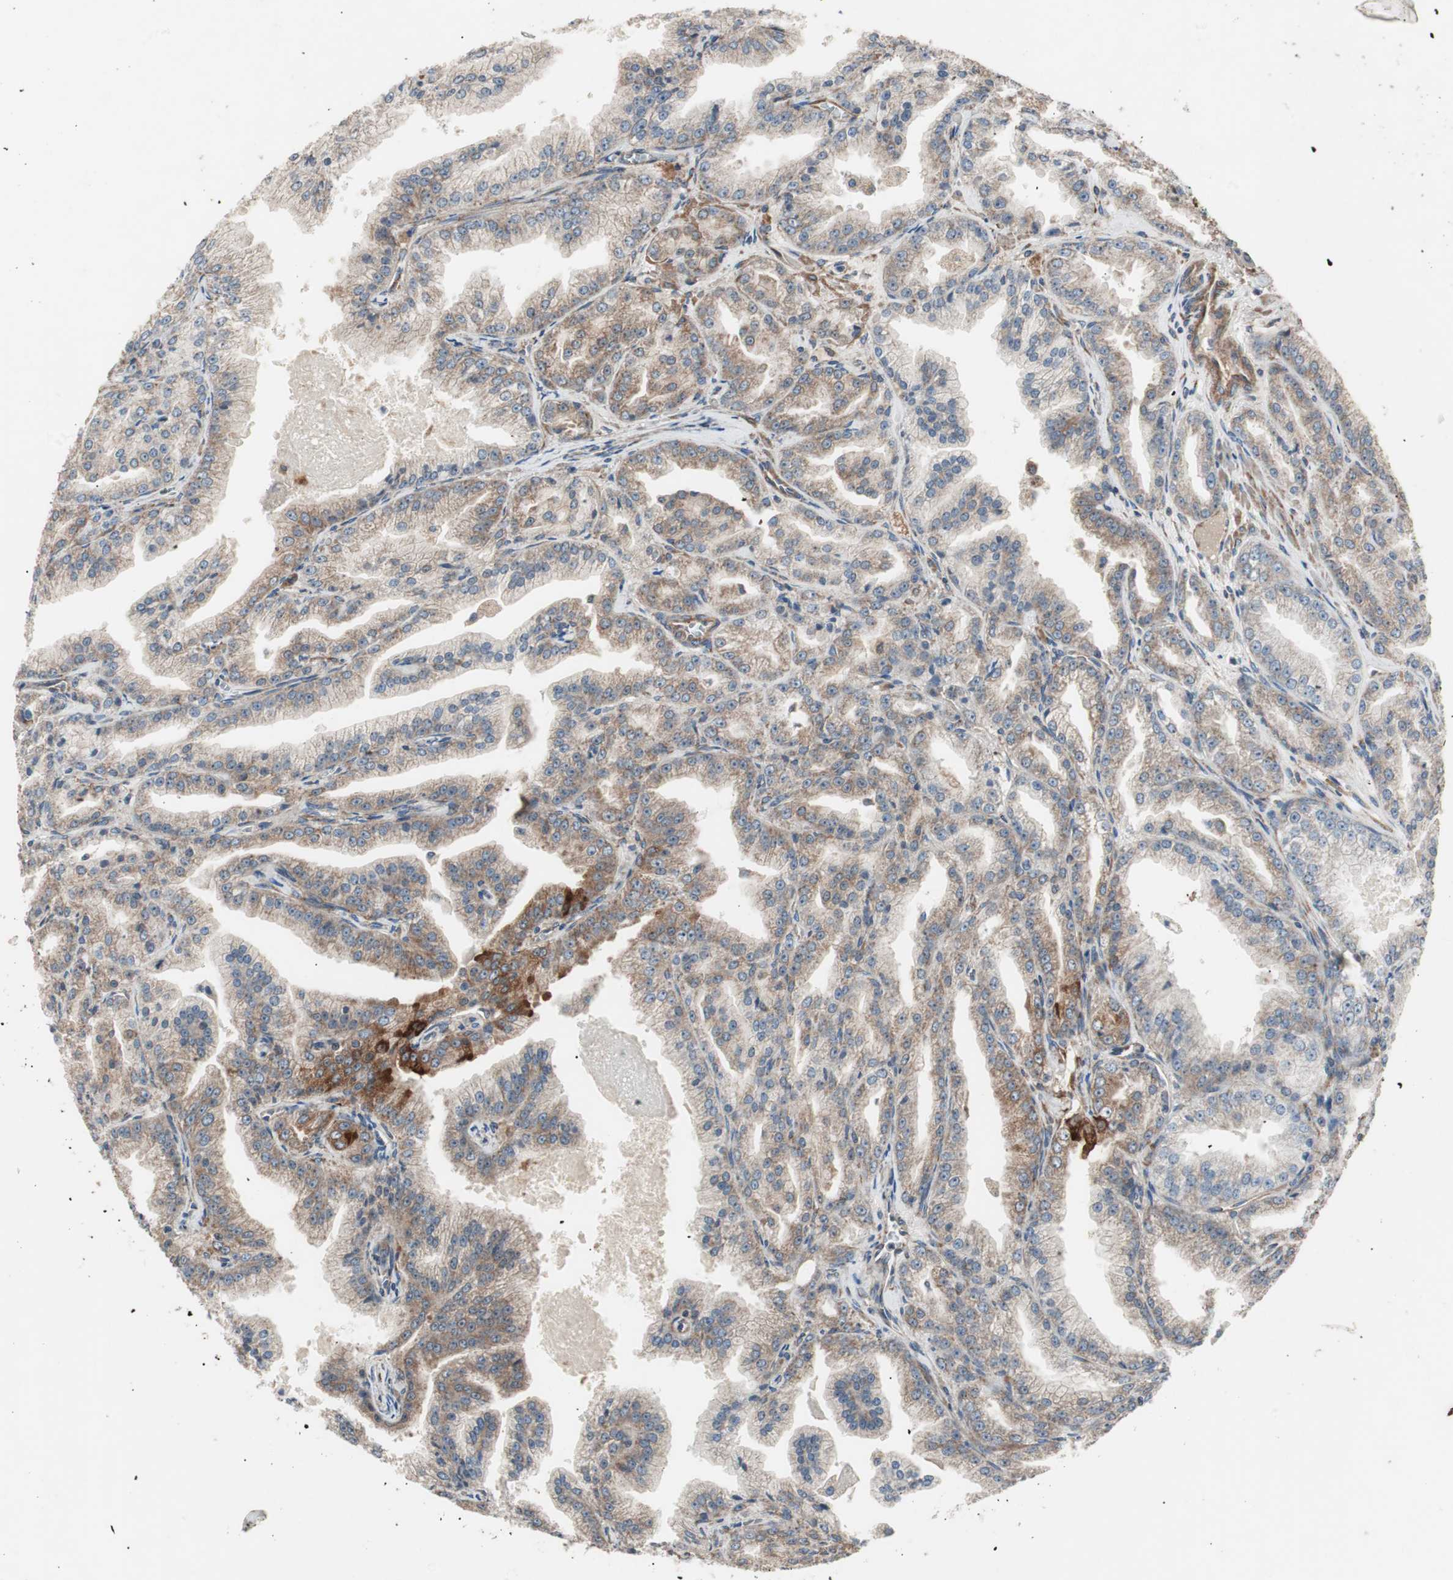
{"staining": {"intensity": "moderate", "quantity": ">75%", "location": "cytoplasmic/membranous"}, "tissue": "prostate cancer", "cell_type": "Tumor cells", "image_type": "cancer", "snomed": [{"axis": "morphology", "description": "Adenocarcinoma, High grade"}, {"axis": "topography", "description": "Prostate"}], "caption": "Immunohistochemistry (IHC) (DAB (3,3'-diaminobenzidine)) staining of human prostate cancer (adenocarcinoma (high-grade)) displays moderate cytoplasmic/membranous protein expression in approximately >75% of tumor cells. (DAB IHC, brown staining for protein, blue staining for nuclei).", "gene": "LZTS1", "patient": {"sex": "male", "age": 61}}